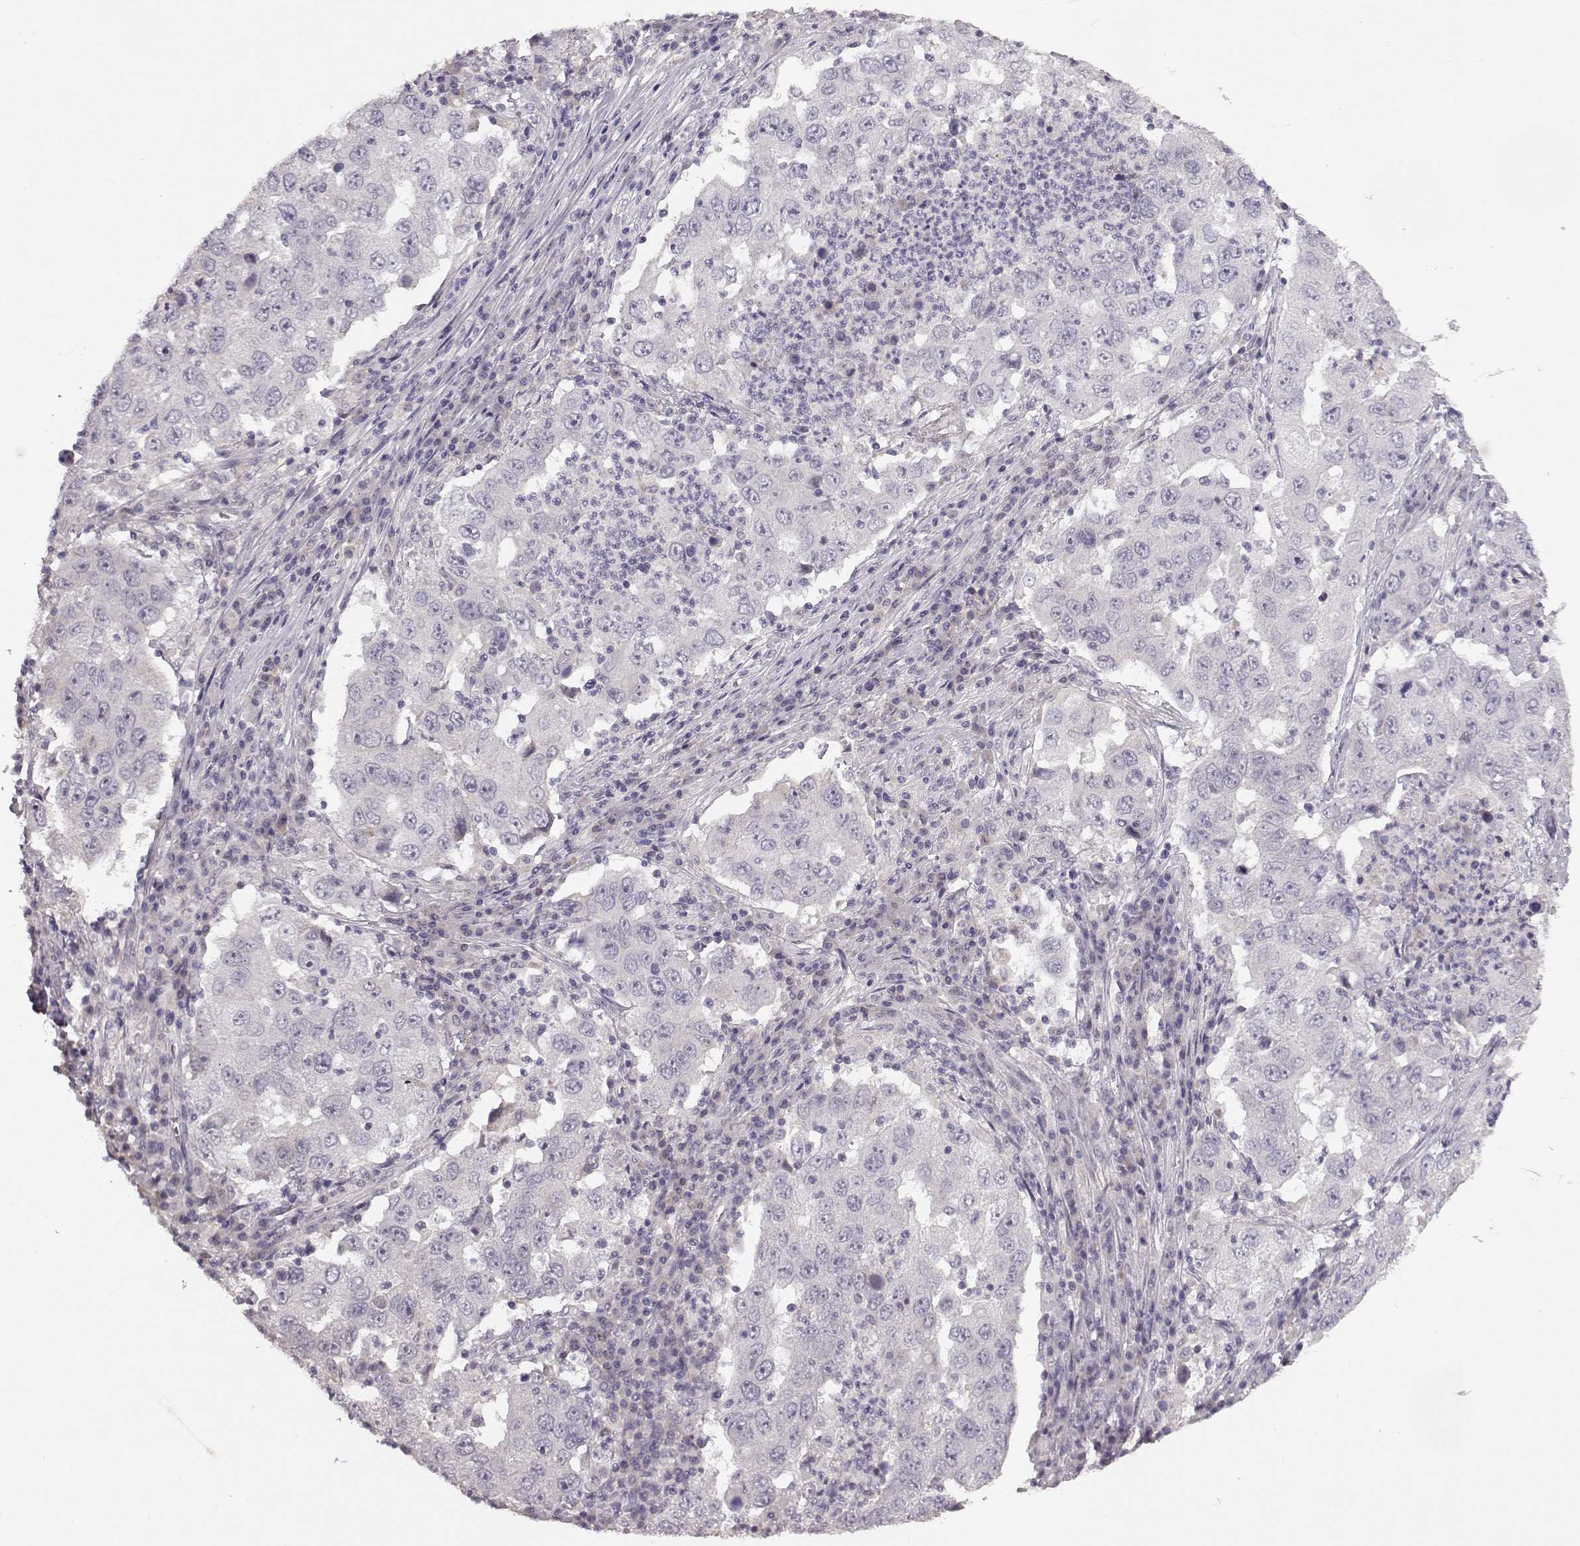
{"staining": {"intensity": "negative", "quantity": "none", "location": "none"}, "tissue": "lung cancer", "cell_type": "Tumor cells", "image_type": "cancer", "snomed": [{"axis": "morphology", "description": "Adenocarcinoma, NOS"}, {"axis": "topography", "description": "Lung"}], "caption": "This is an IHC photomicrograph of lung cancer (adenocarcinoma). There is no expression in tumor cells.", "gene": "SPAG17", "patient": {"sex": "male", "age": 73}}